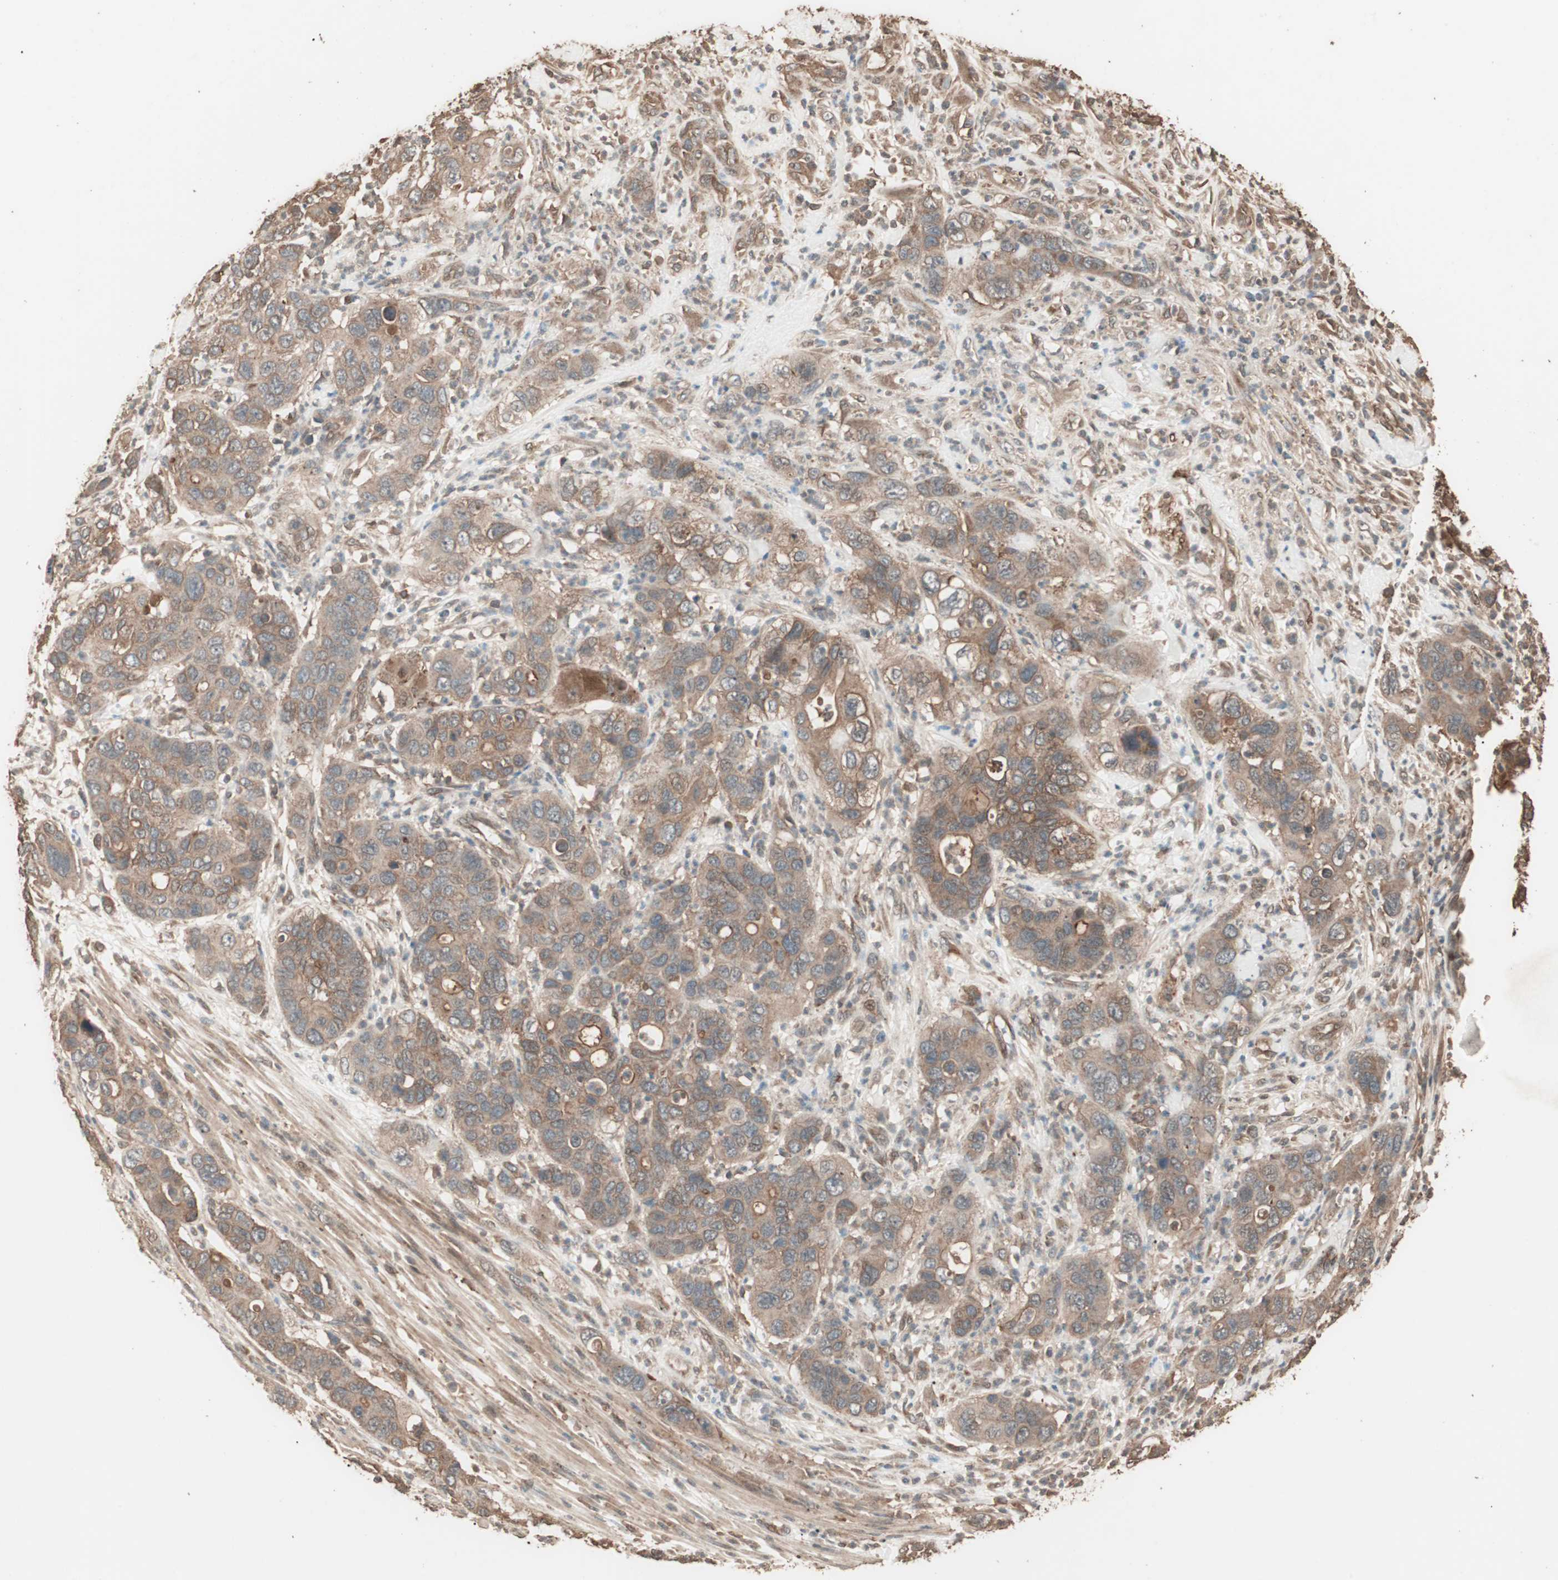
{"staining": {"intensity": "moderate", "quantity": ">75%", "location": "cytoplasmic/membranous"}, "tissue": "pancreatic cancer", "cell_type": "Tumor cells", "image_type": "cancer", "snomed": [{"axis": "morphology", "description": "Adenocarcinoma, NOS"}, {"axis": "topography", "description": "Pancreas"}], "caption": "The micrograph exhibits immunohistochemical staining of pancreatic cancer. There is moderate cytoplasmic/membranous staining is appreciated in about >75% of tumor cells.", "gene": "CCN4", "patient": {"sex": "female", "age": 71}}